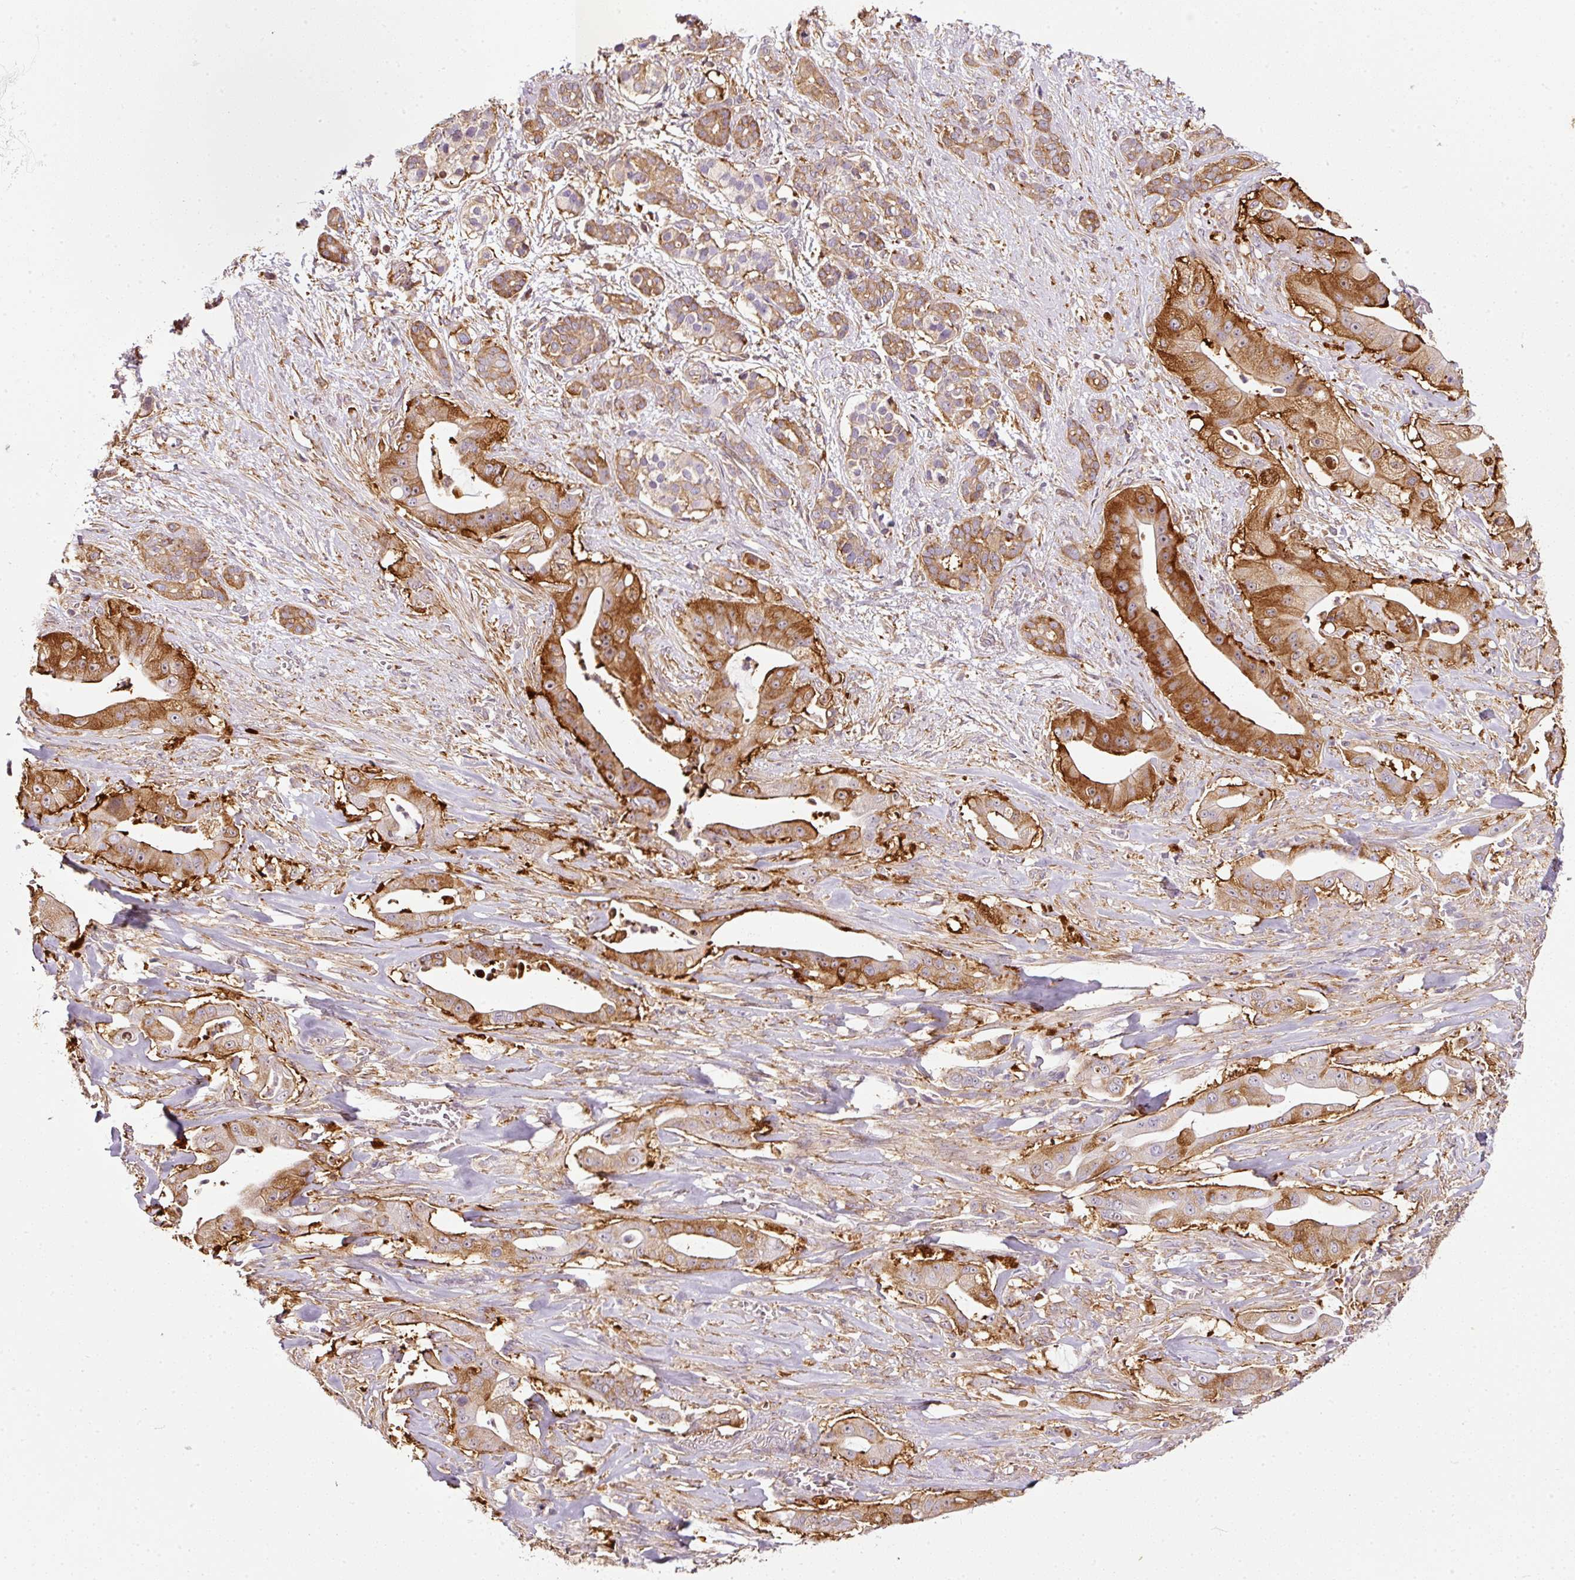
{"staining": {"intensity": "moderate", "quantity": ">75%", "location": "cytoplasmic/membranous"}, "tissue": "pancreatic cancer", "cell_type": "Tumor cells", "image_type": "cancer", "snomed": [{"axis": "morphology", "description": "Adenocarcinoma, NOS"}, {"axis": "topography", "description": "Pancreas"}], "caption": "This histopathology image shows immunohistochemistry (IHC) staining of human pancreatic cancer (adenocarcinoma), with medium moderate cytoplasmic/membranous positivity in about >75% of tumor cells.", "gene": "SCNM1", "patient": {"sex": "male", "age": 57}}